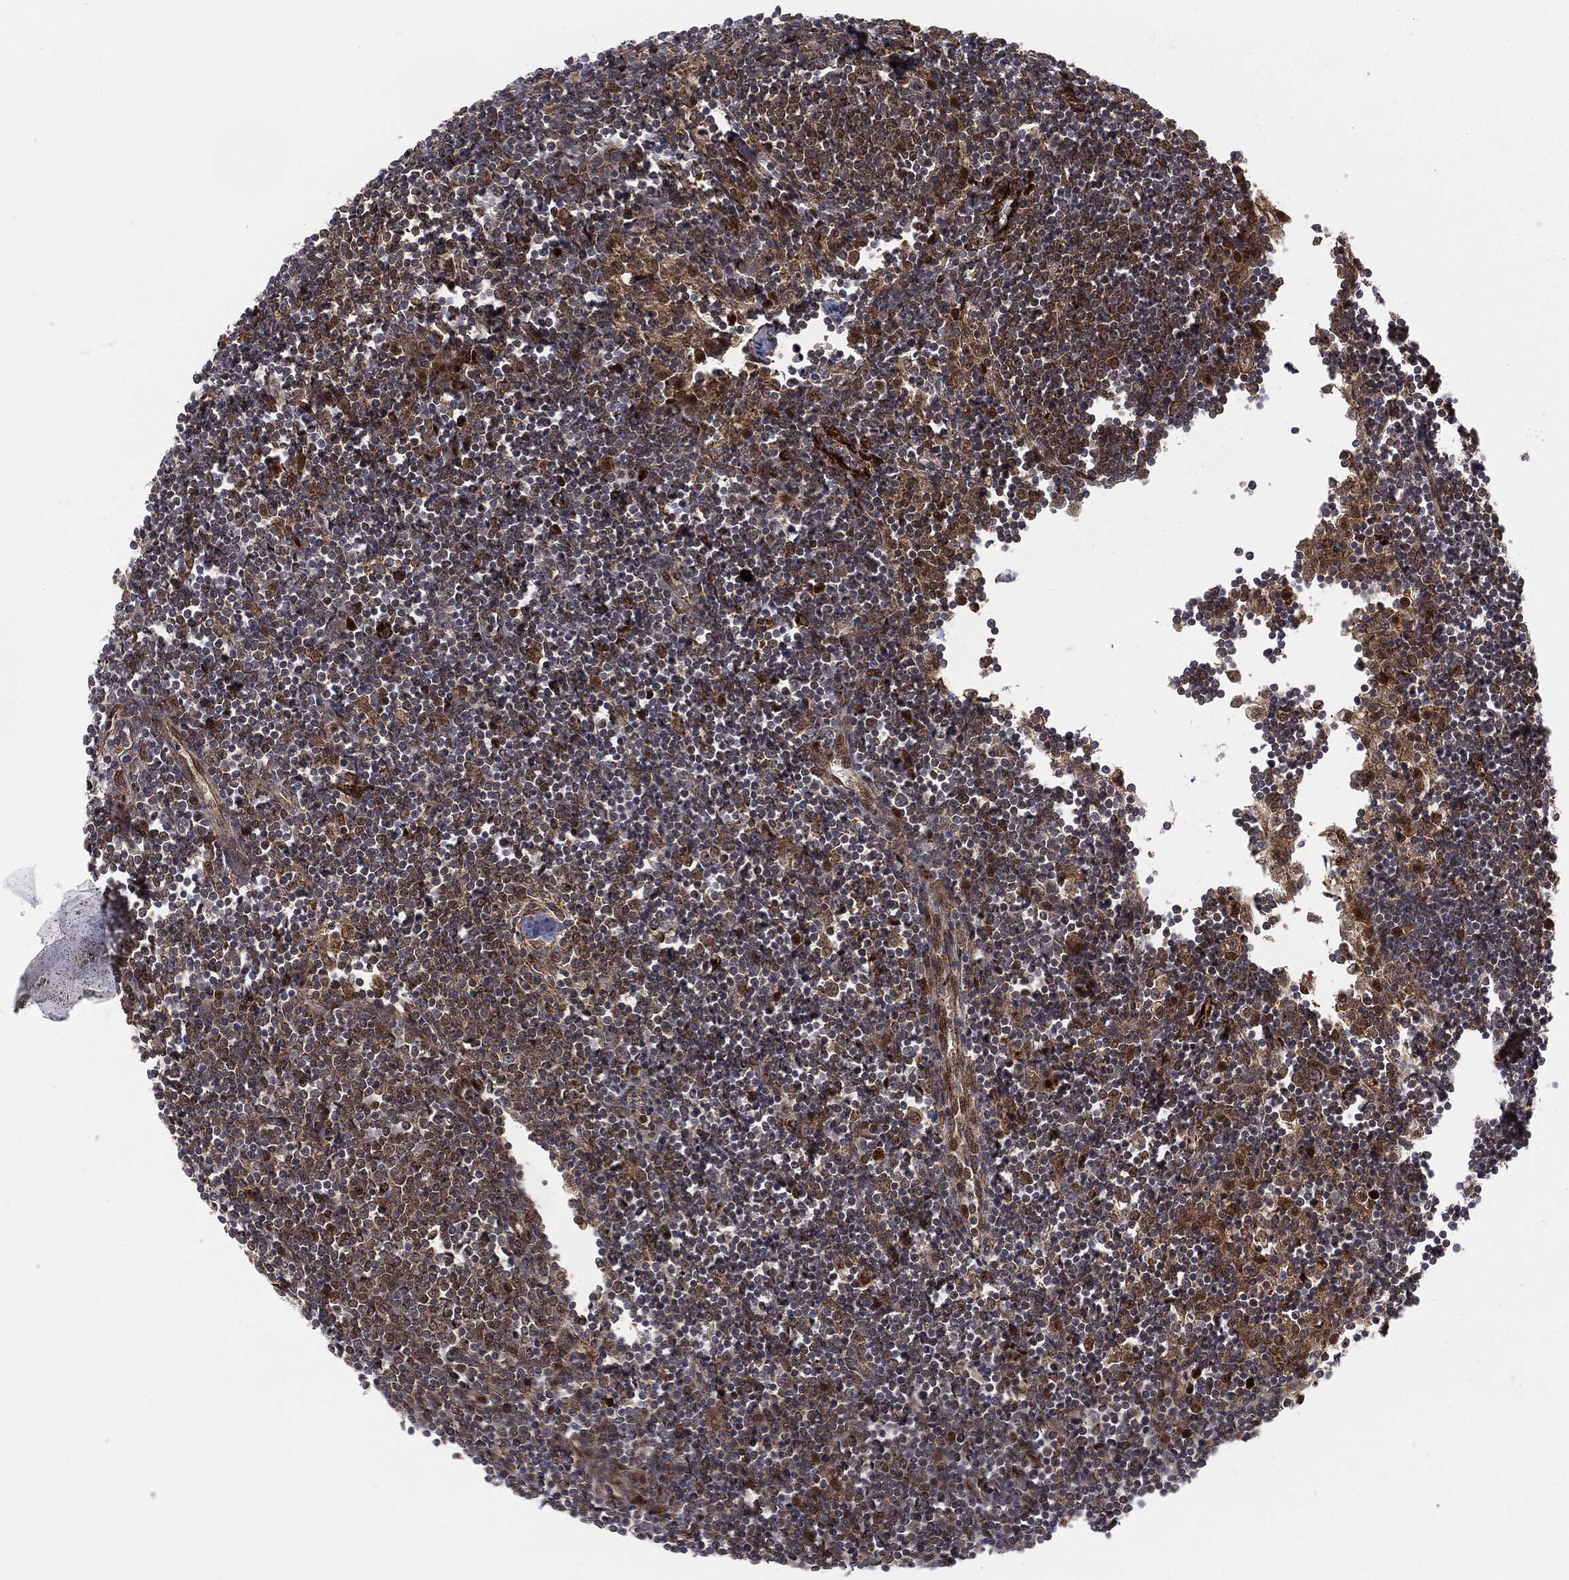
{"staining": {"intensity": "negative", "quantity": "none", "location": "none"}, "tissue": "lymph node", "cell_type": "Germinal center cells", "image_type": "normal", "snomed": [{"axis": "morphology", "description": "Normal tissue, NOS"}, {"axis": "morphology", "description": "Adenocarcinoma, NOS"}, {"axis": "topography", "description": "Lymph node"}, {"axis": "topography", "description": "Pancreas"}], "caption": "Immunohistochemistry (IHC) of normal human lymph node shows no expression in germinal center cells. The staining is performed using DAB brown chromogen with nuclei counter-stained in using hematoxylin.", "gene": "PTEN", "patient": {"sex": "female", "age": 58}}